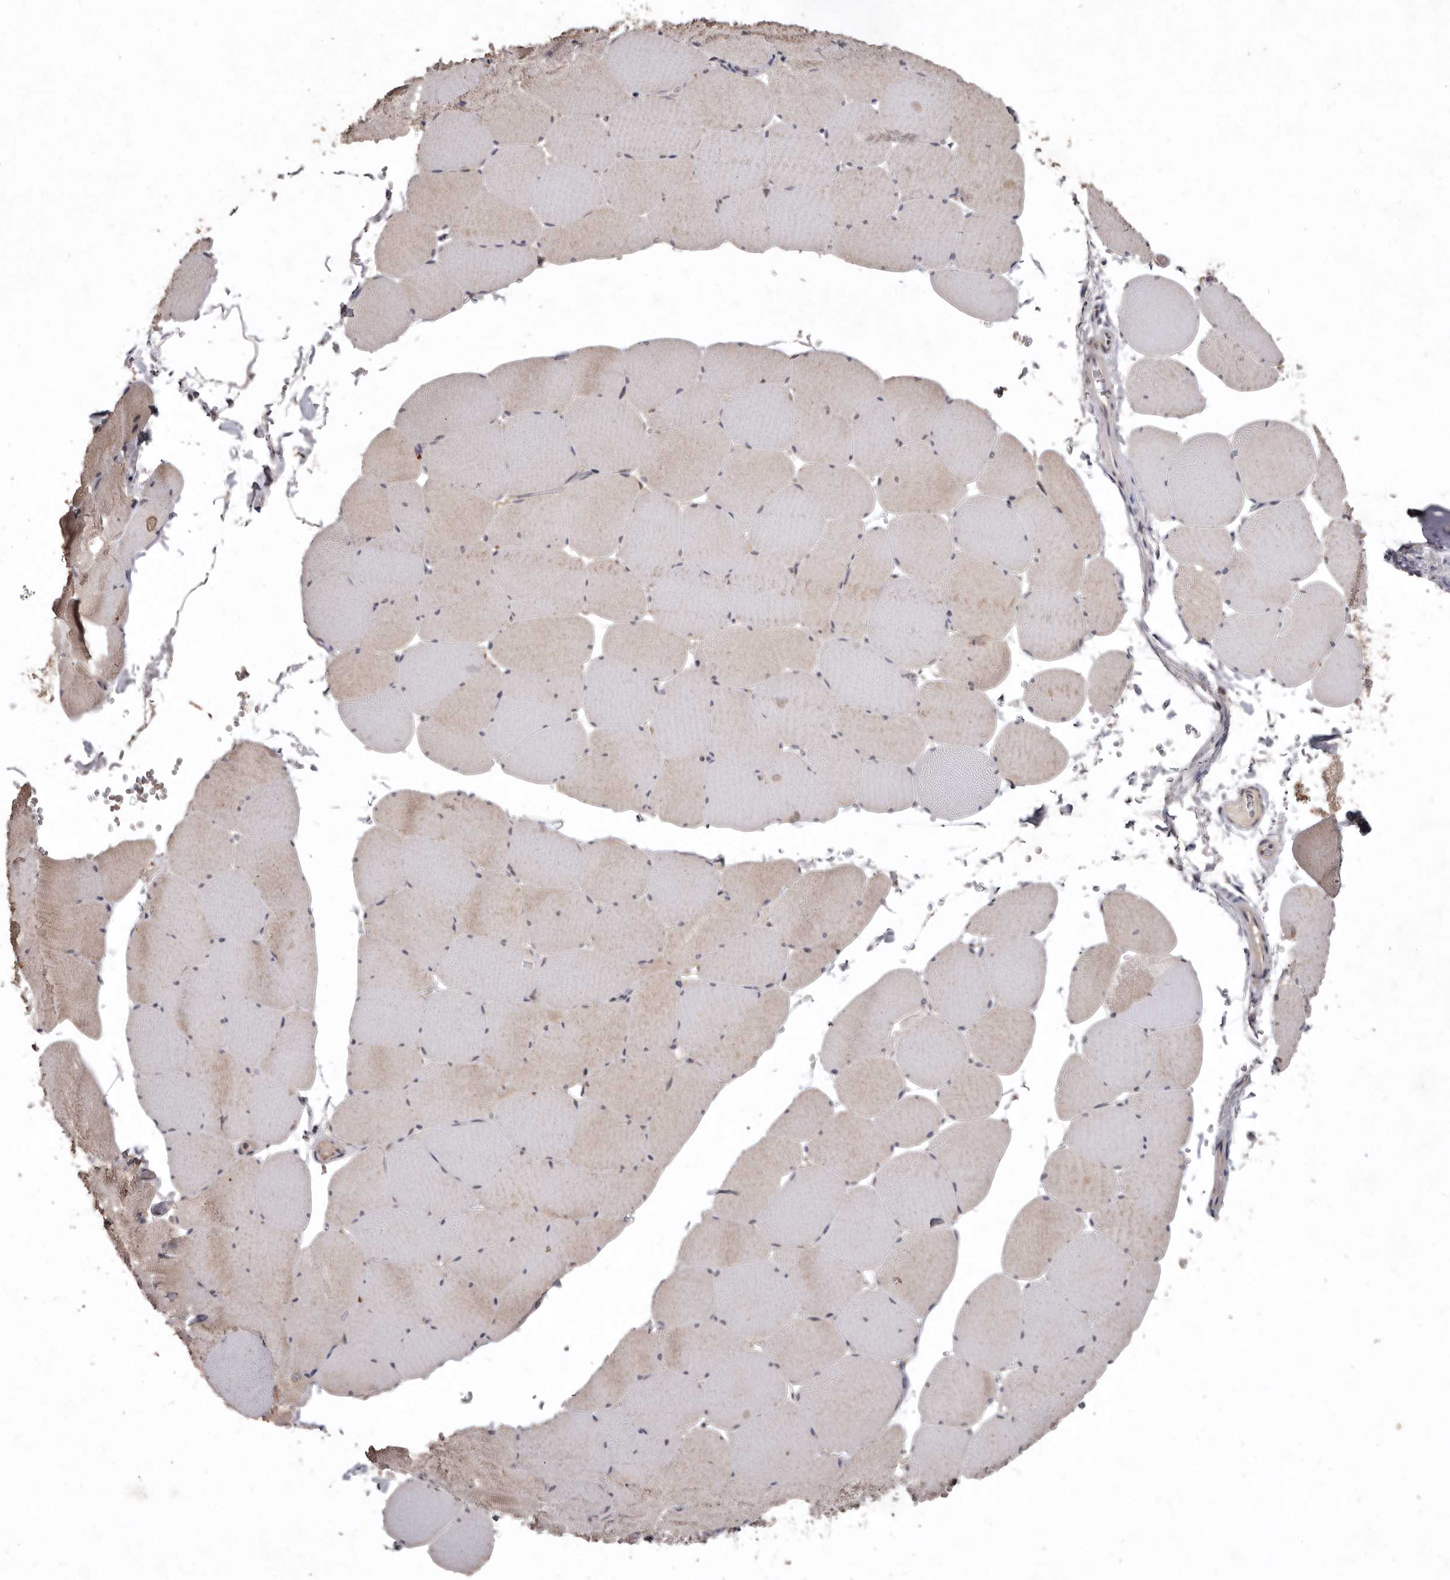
{"staining": {"intensity": "weak", "quantity": "25%-75%", "location": "cytoplasmic/membranous"}, "tissue": "skeletal muscle", "cell_type": "Myocytes", "image_type": "normal", "snomed": [{"axis": "morphology", "description": "Normal tissue, NOS"}, {"axis": "topography", "description": "Skeletal muscle"}, {"axis": "topography", "description": "Head-Neck"}], "caption": "Immunohistochemical staining of unremarkable skeletal muscle displays 25%-75% levels of weak cytoplasmic/membranous protein expression in approximately 25%-75% of myocytes. The staining was performed using DAB to visualize the protein expression in brown, while the nuclei were stained in blue with hematoxylin (Magnification: 20x).", "gene": "FLAD1", "patient": {"sex": "male", "age": 66}}